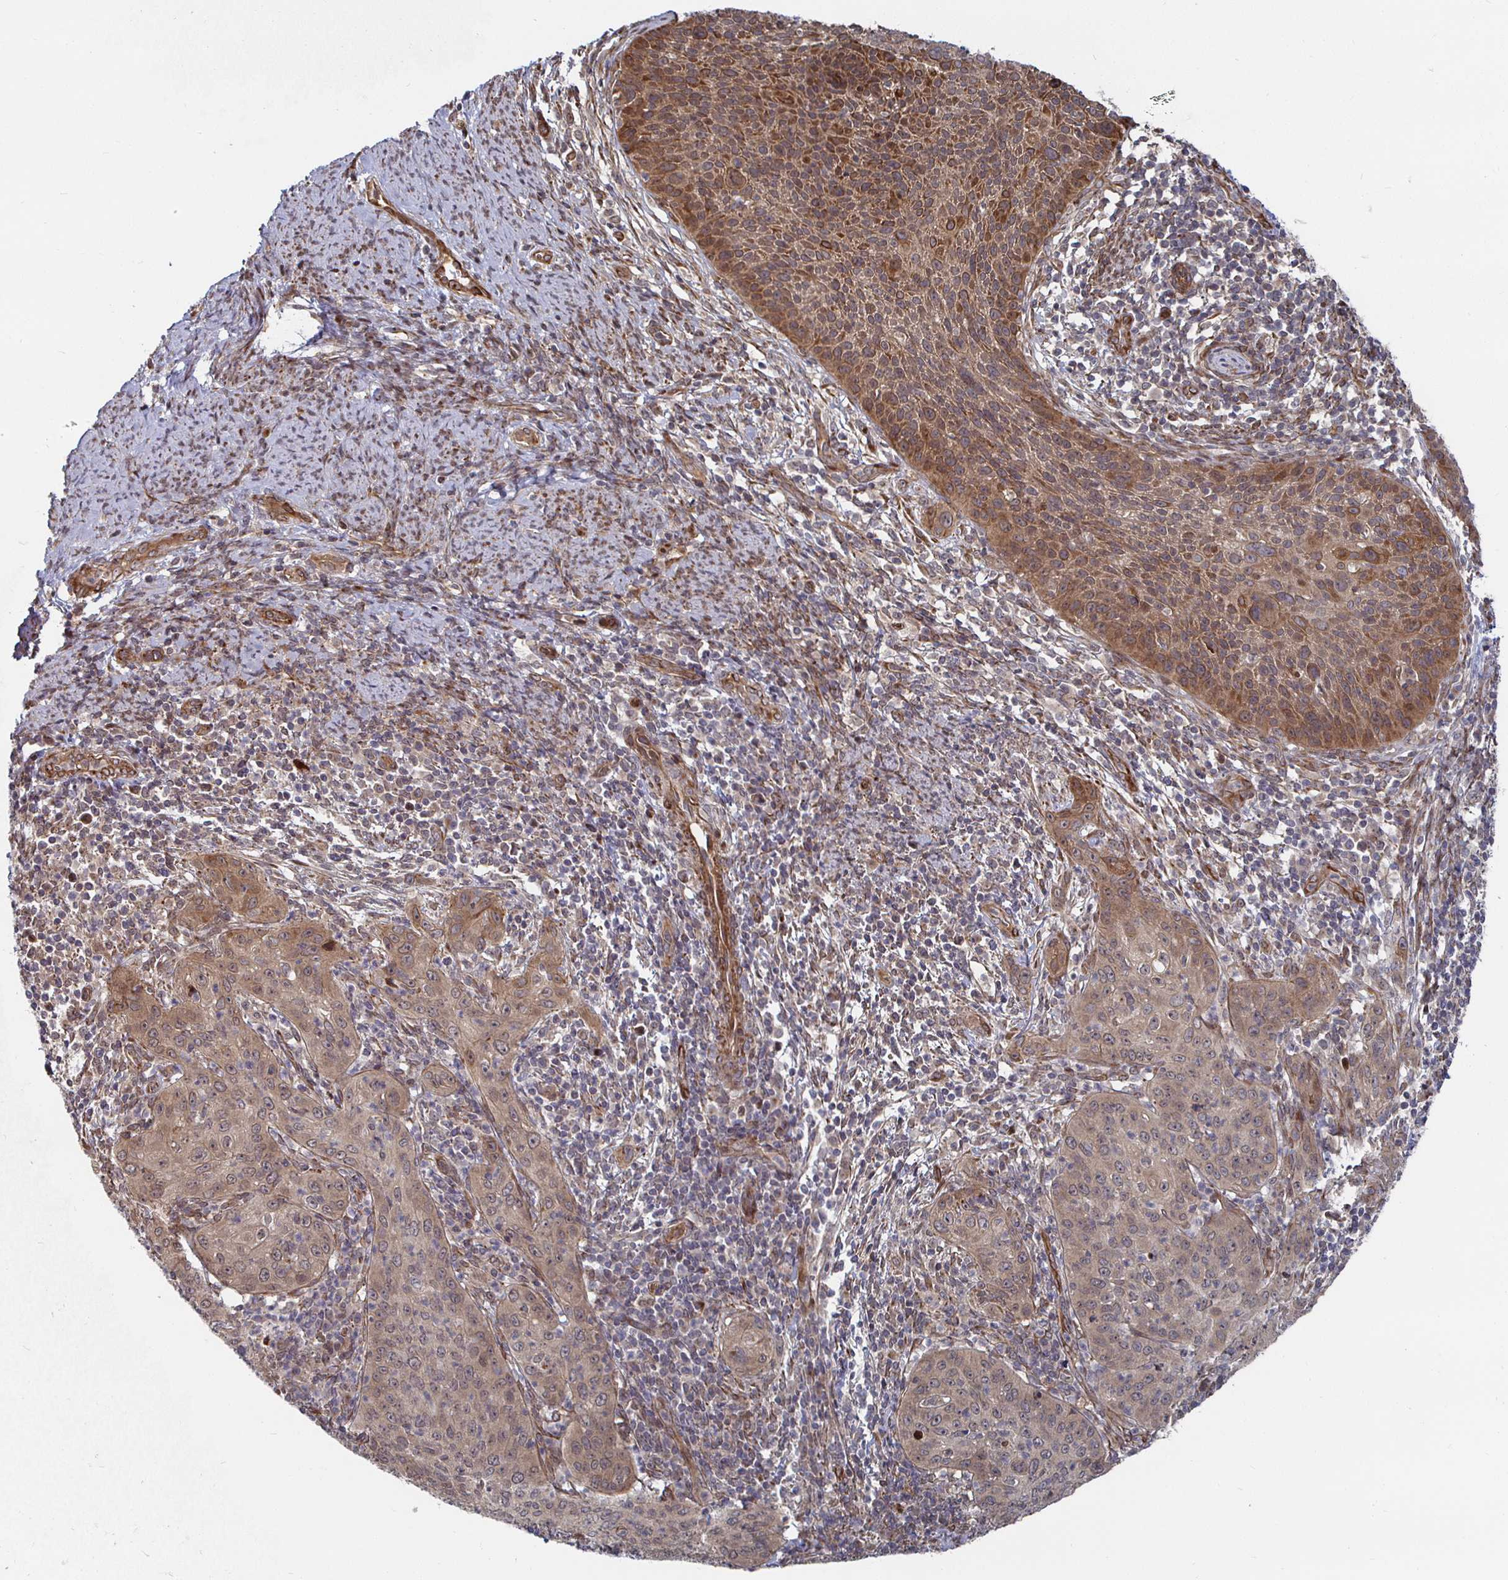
{"staining": {"intensity": "moderate", "quantity": "25%-75%", "location": "cytoplasmic/membranous"}, "tissue": "cervical cancer", "cell_type": "Tumor cells", "image_type": "cancer", "snomed": [{"axis": "morphology", "description": "Squamous cell carcinoma, NOS"}, {"axis": "topography", "description": "Cervix"}], "caption": "DAB (3,3'-diaminobenzidine) immunohistochemical staining of cervical cancer (squamous cell carcinoma) displays moderate cytoplasmic/membranous protein expression in approximately 25%-75% of tumor cells.", "gene": "TBKBP1", "patient": {"sex": "female", "age": 30}}